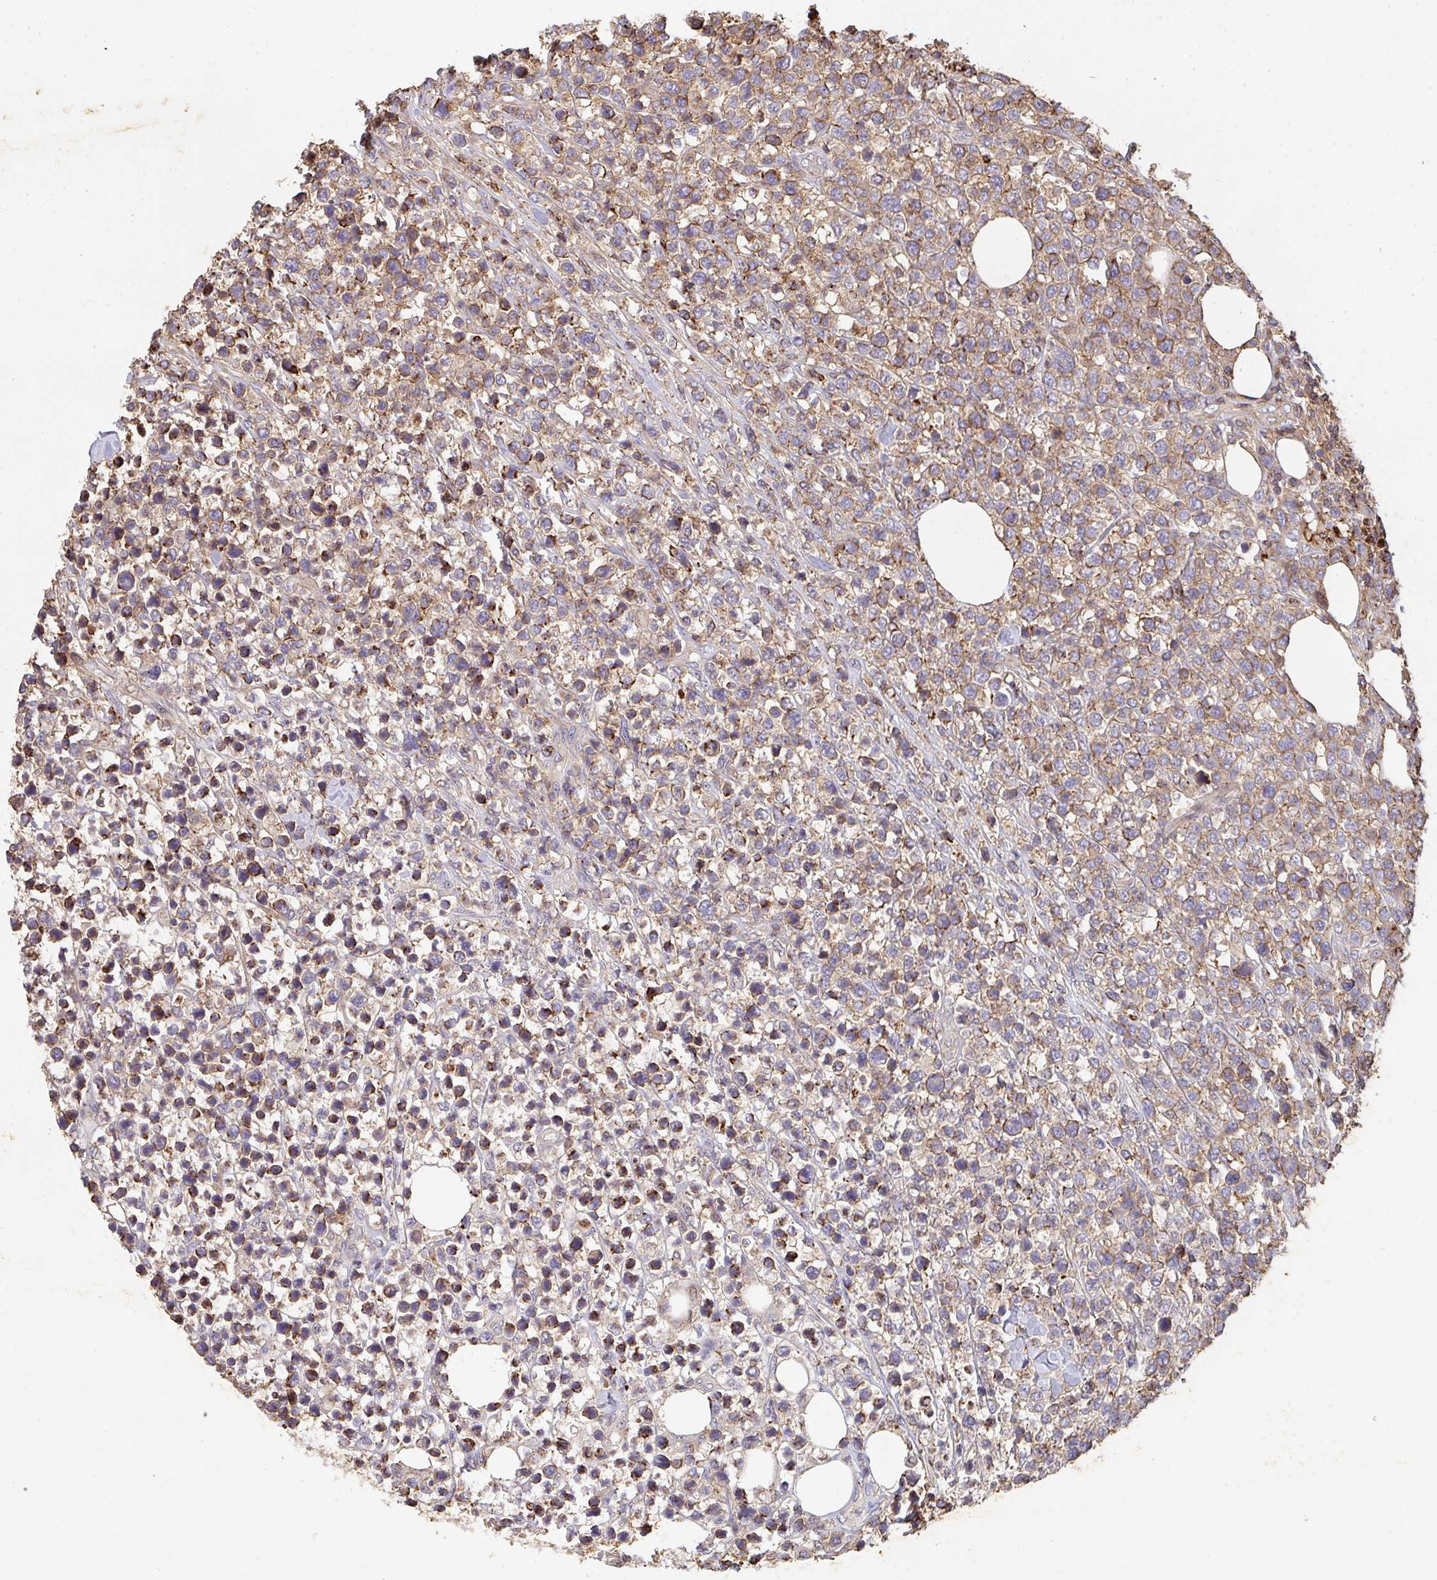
{"staining": {"intensity": "moderate", "quantity": ">75%", "location": "cytoplasmic/membranous"}, "tissue": "lymphoma", "cell_type": "Tumor cells", "image_type": "cancer", "snomed": [{"axis": "morphology", "description": "Malignant lymphoma, non-Hodgkin's type, High grade"}, {"axis": "topography", "description": "Soft tissue"}], "caption": "Tumor cells display medium levels of moderate cytoplasmic/membranous staining in about >75% of cells in human high-grade malignant lymphoma, non-Hodgkin's type.", "gene": "TNMD", "patient": {"sex": "female", "age": 56}}